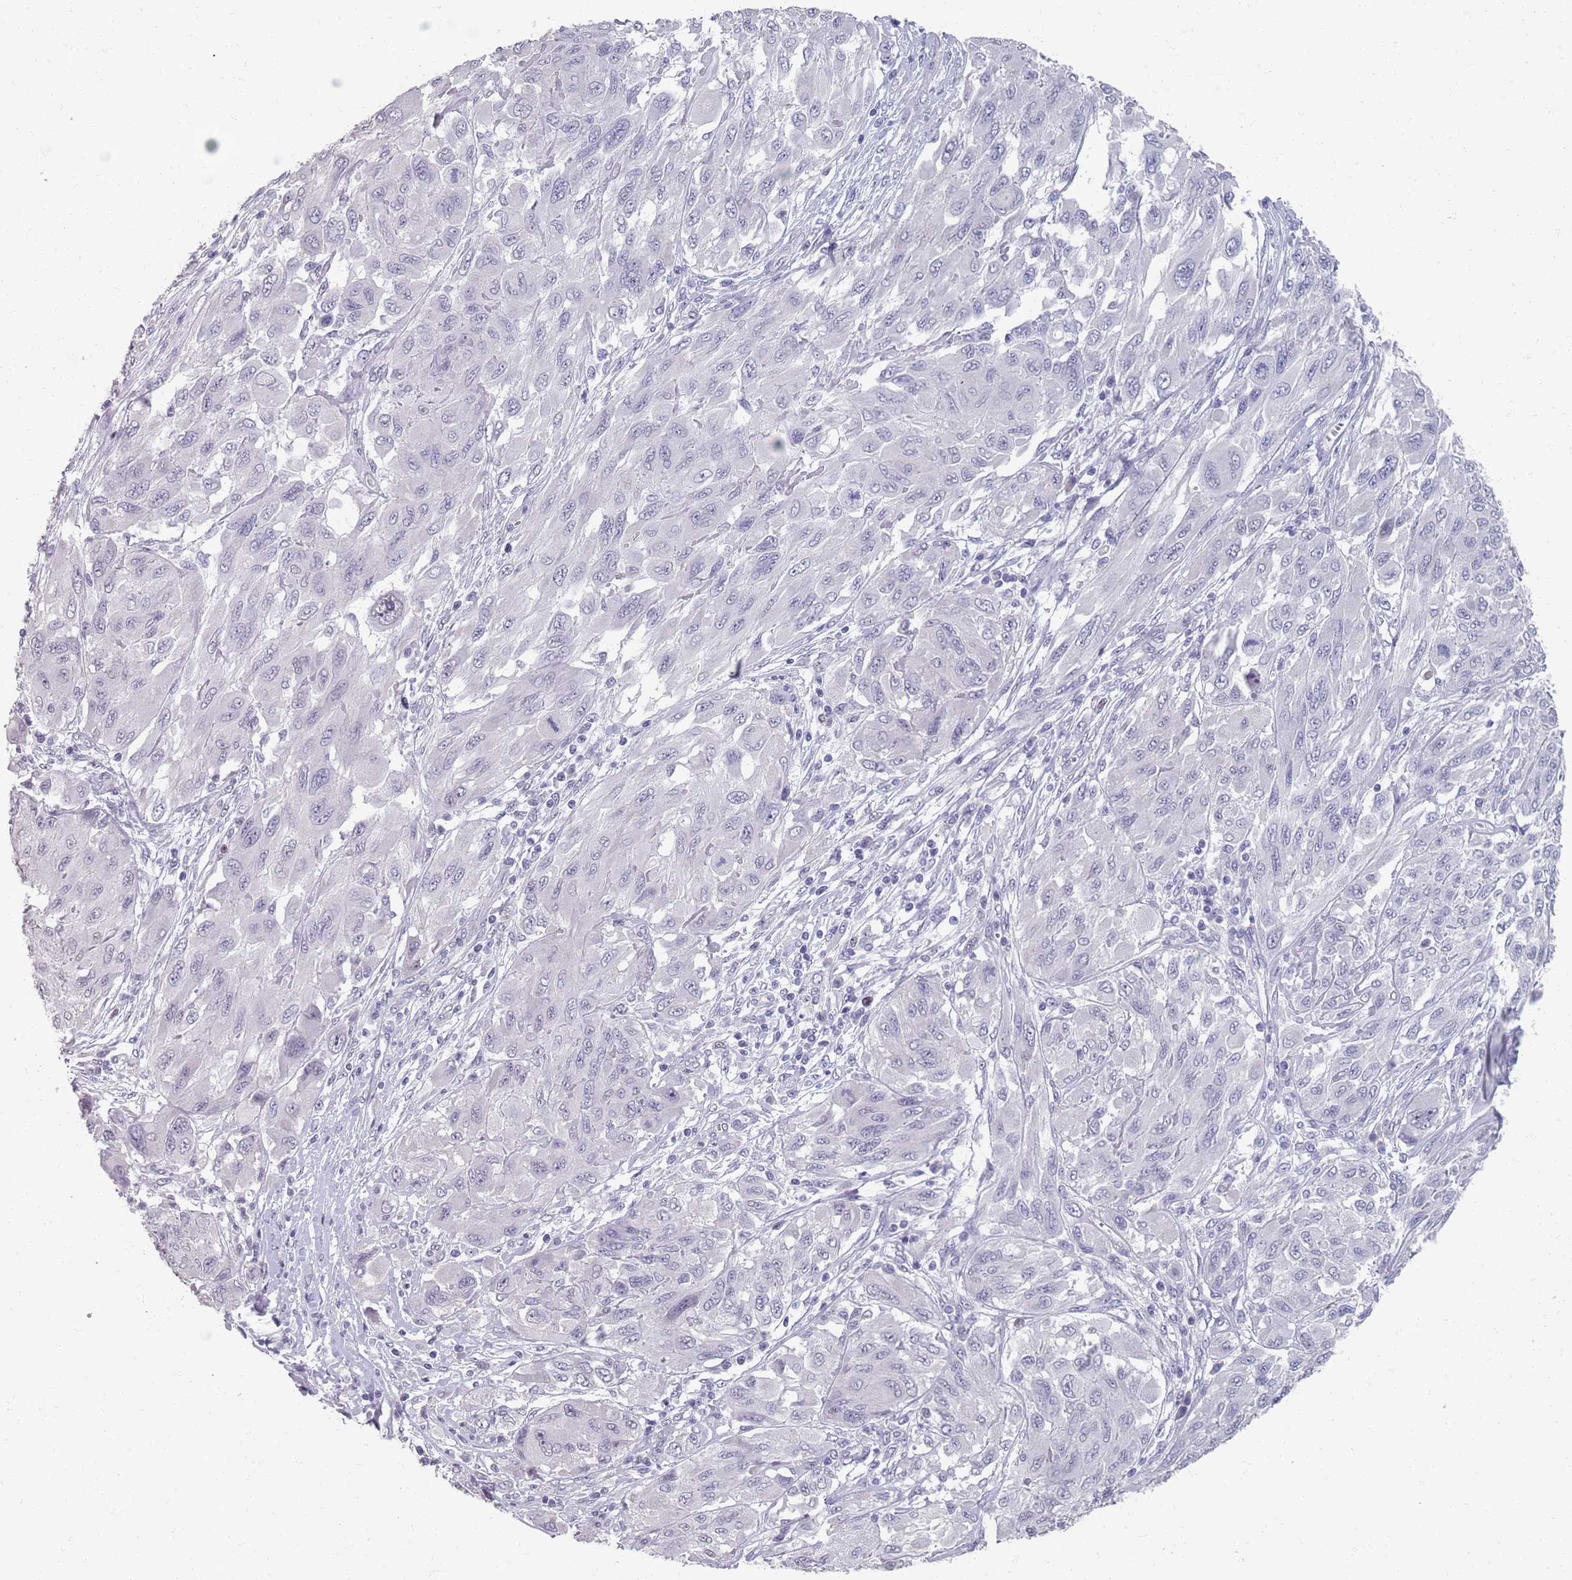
{"staining": {"intensity": "negative", "quantity": "none", "location": "none"}, "tissue": "melanoma", "cell_type": "Tumor cells", "image_type": "cancer", "snomed": [{"axis": "morphology", "description": "Malignant melanoma, NOS"}, {"axis": "topography", "description": "Skin"}], "caption": "High power microscopy image of an immunohistochemistry (IHC) photomicrograph of melanoma, revealing no significant staining in tumor cells.", "gene": "SAMD1", "patient": {"sex": "female", "age": 91}}